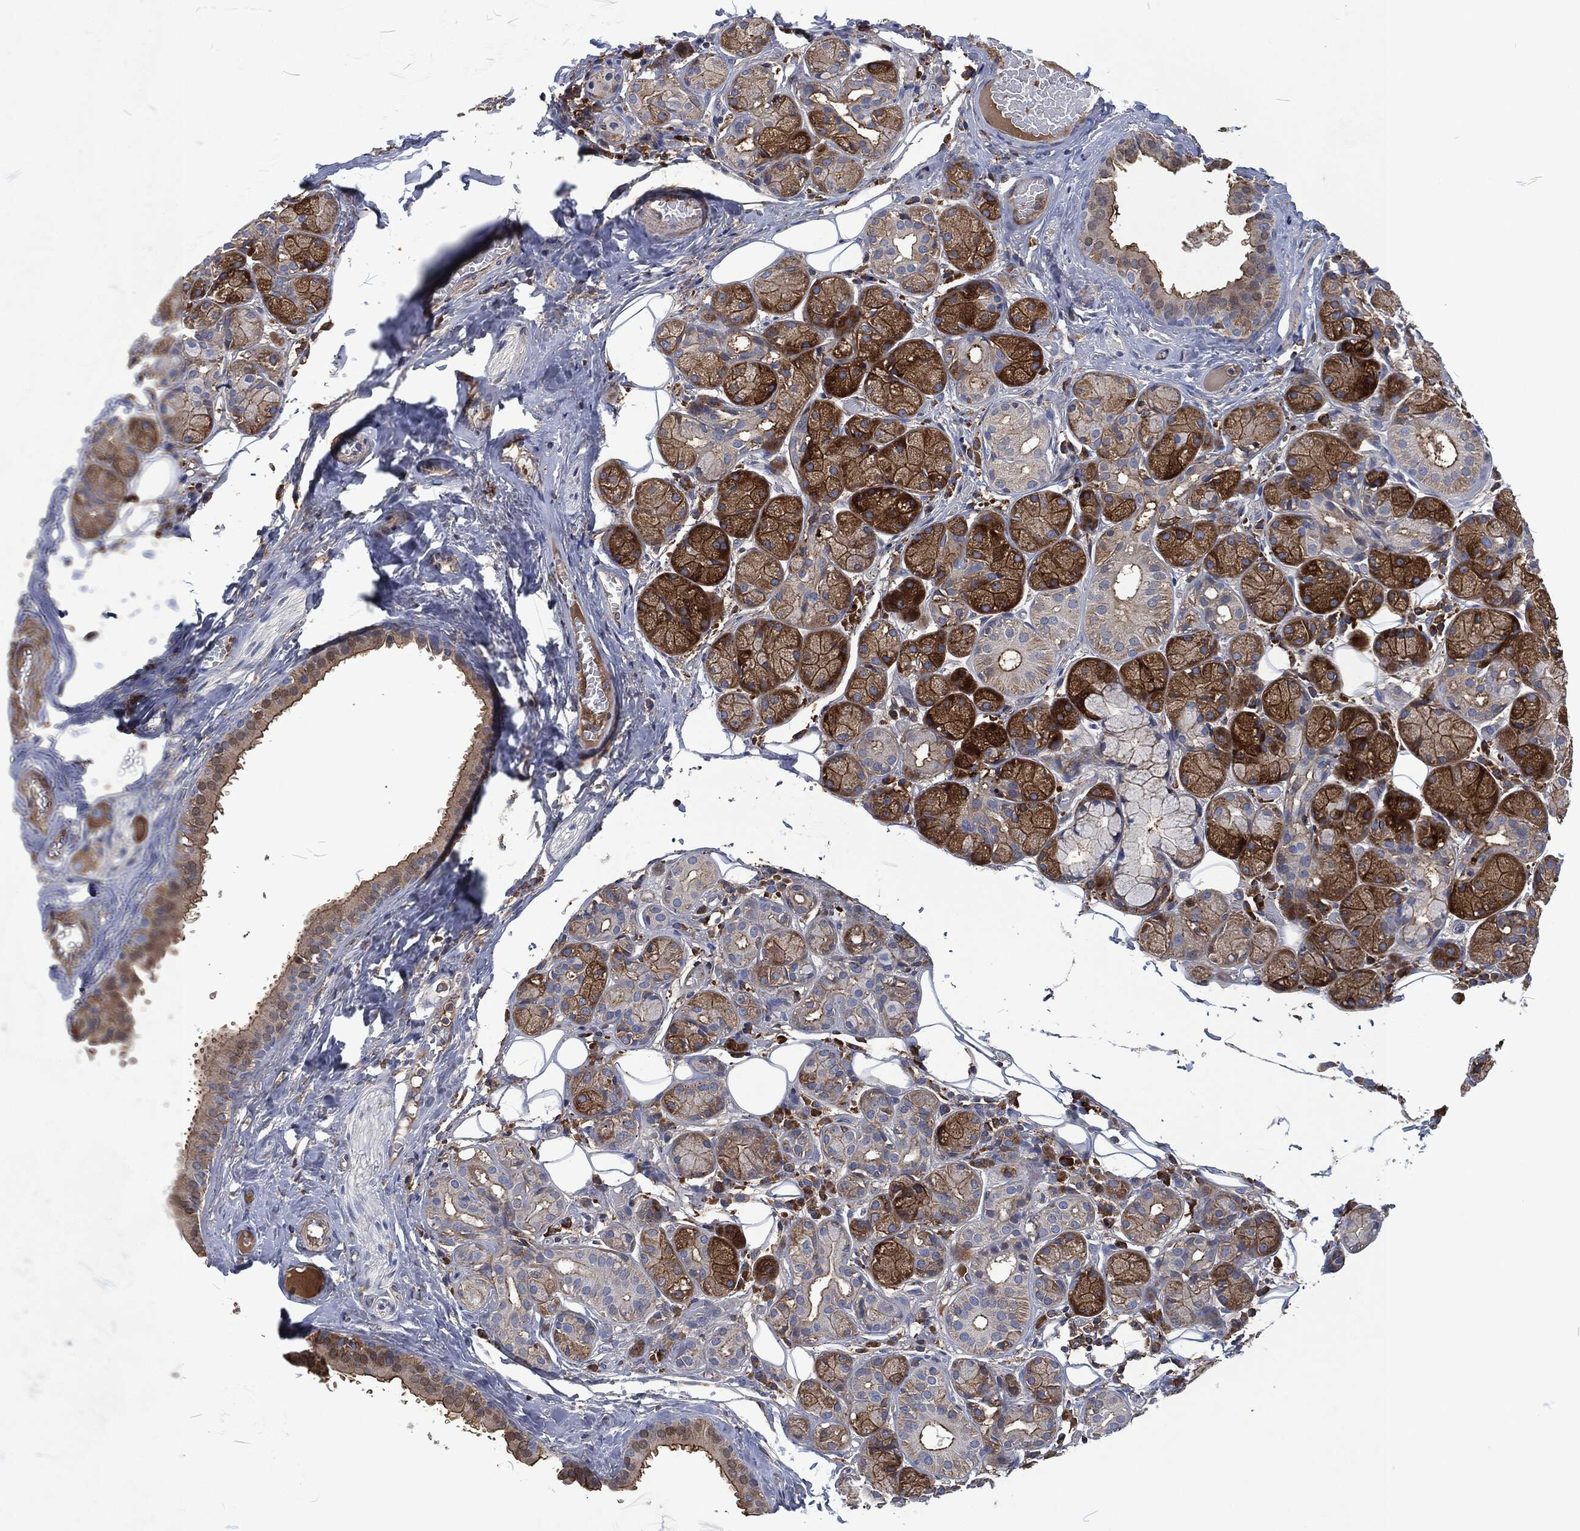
{"staining": {"intensity": "moderate", "quantity": ">75%", "location": "cytoplasmic/membranous"}, "tissue": "salivary gland", "cell_type": "Glandular cells", "image_type": "normal", "snomed": [{"axis": "morphology", "description": "Normal tissue, NOS"}, {"axis": "topography", "description": "Salivary gland"}], "caption": "The immunohistochemical stain labels moderate cytoplasmic/membranous staining in glandular cells of normal salivary gland. (Brightfield microscopy of DAB IHC at high magnification).", "gene": "LGALS9", "patient": {"sex": "male", "age": 71}}